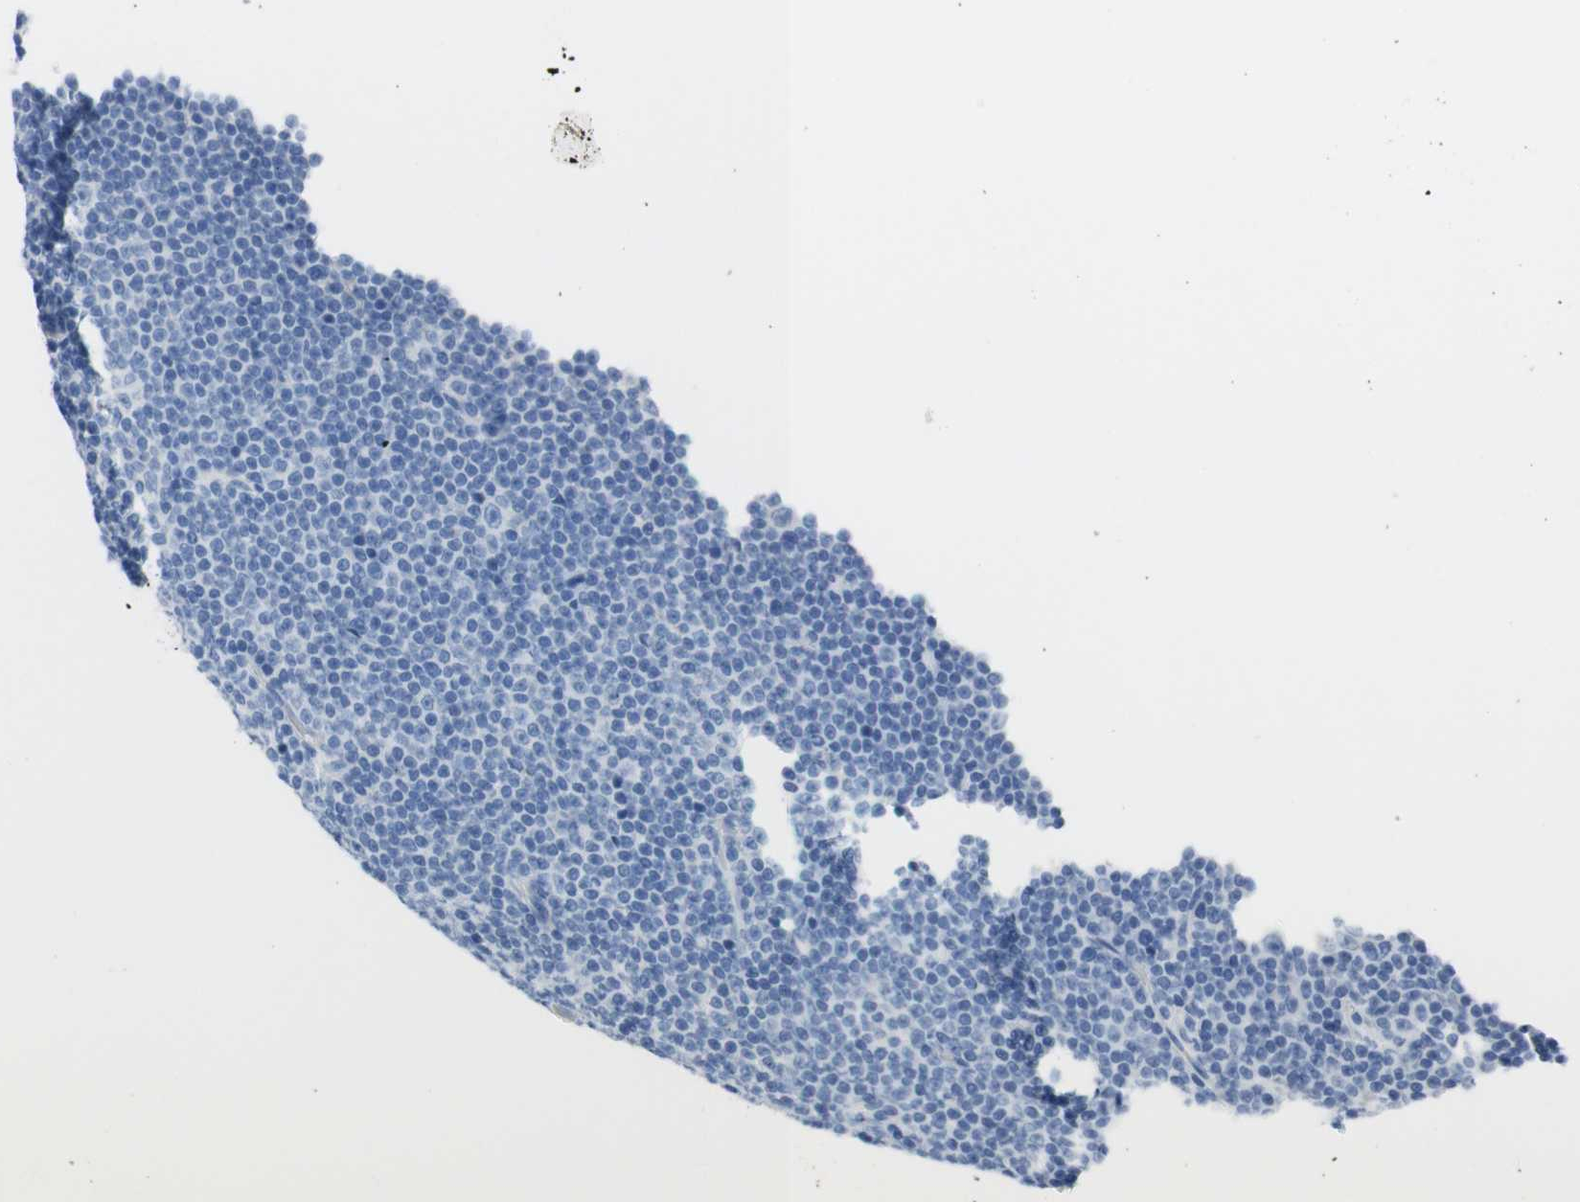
{"staining": {"intensity": "negative", "quantity": "none", "location": "none"}, "tissue": "lymphoma", "cell_type": "Tumor cells", "image_type": "cancer", "snomed": [{"axis": "morphology", "description": "Malignant lymphoma, non-Hodgkin's type, Low grade"}, {"axis": "topography", "description": "Lymph node"}], "caption": "Immunohistochemistry (IHC) of lymphoma demonstrates no staining in tumor cells. The staining is performed using DAB brown chromogen with nuclei counter-stained in using hematoxylin.", "gene": "CEACAM1", "patient": {"sex": "female", "age": 67}}